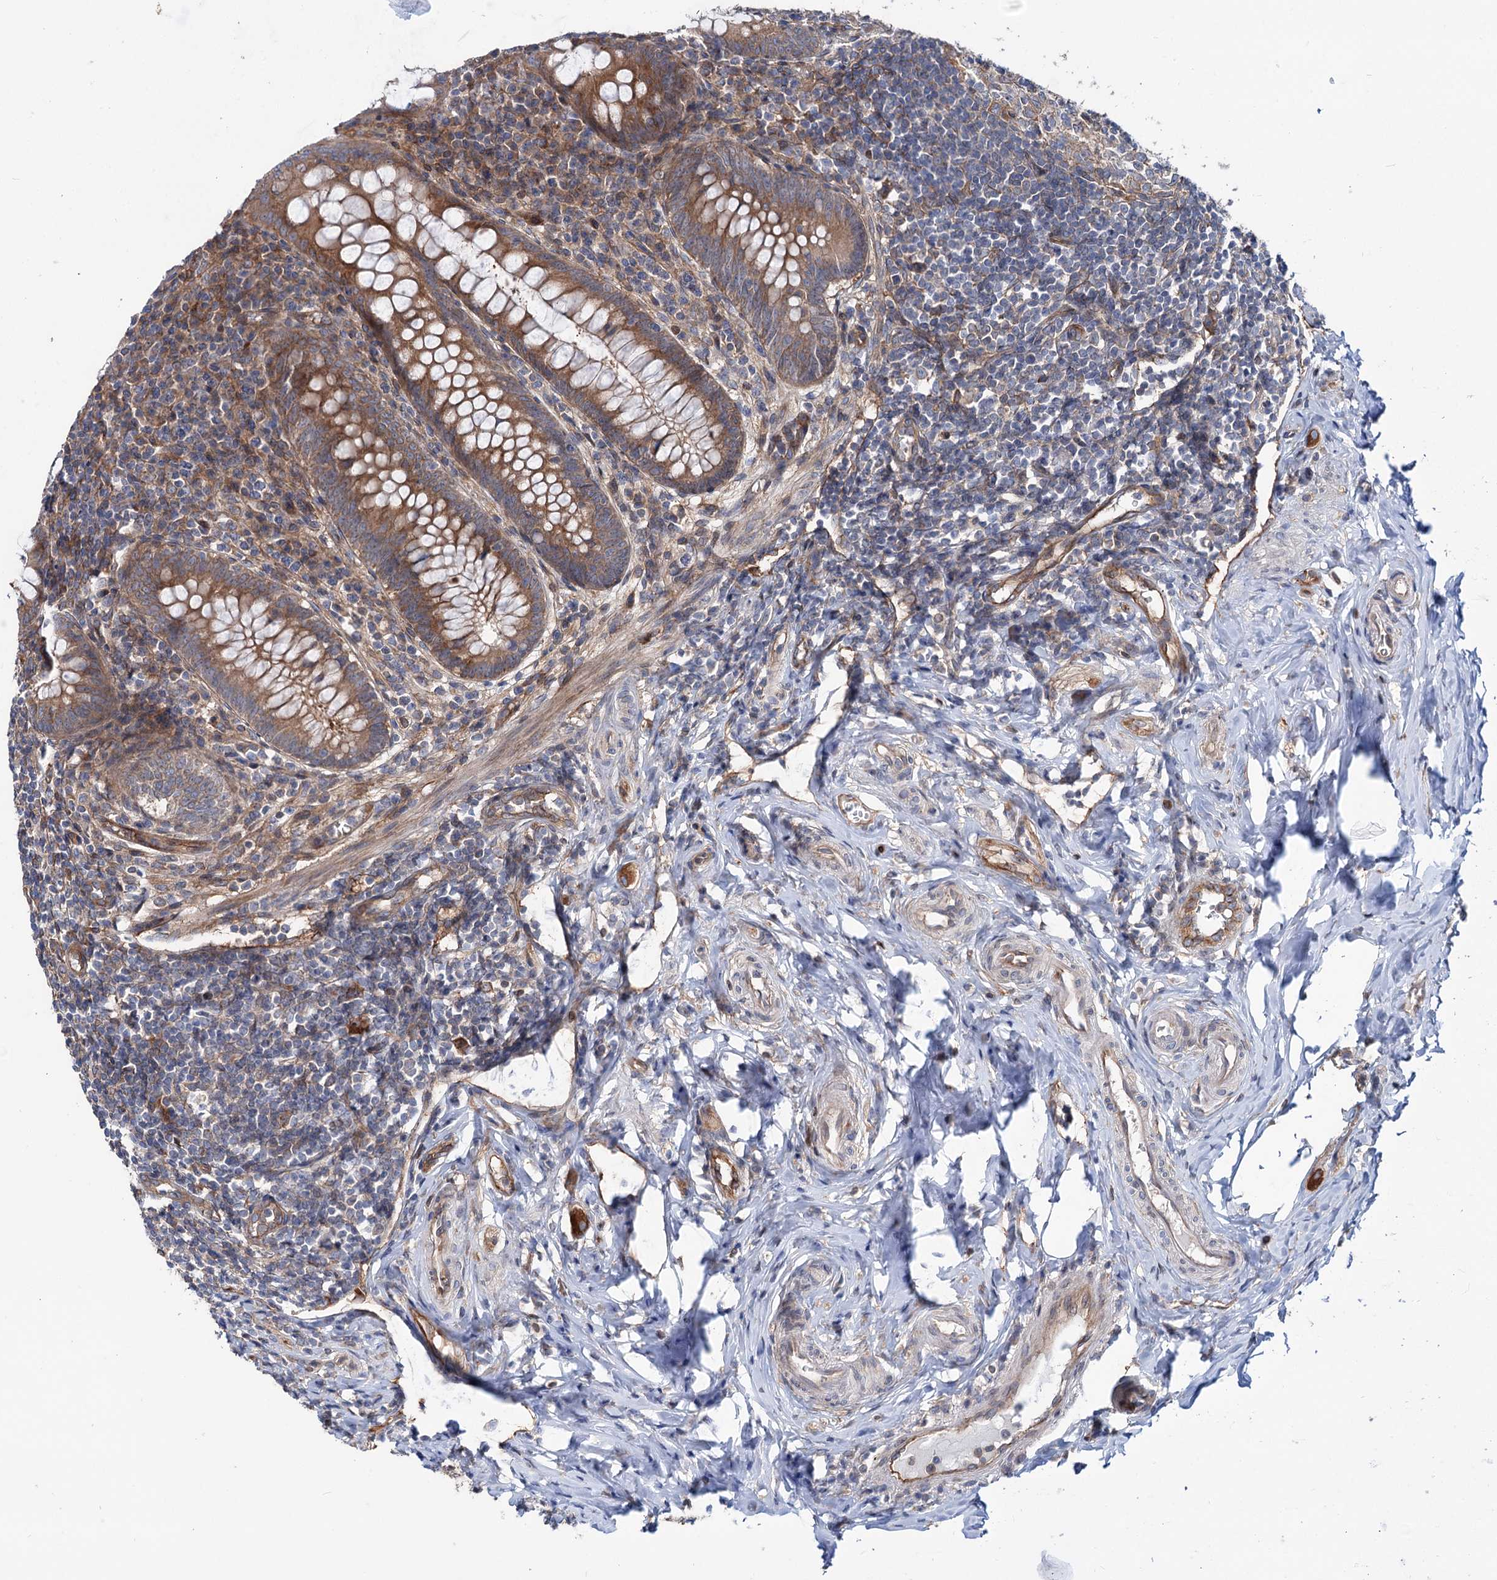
{"staining": {"intensity": "strong", "quantity": ">75%", "location": "cytoplasmic/membranous"}, "tissue": "appendix", "cell_type": "Glandular cells", "image_type": "normal", "snomed": [{"axis": "morphology", "description": "Normal tissue, NOS"}, {"axis": "topography", "description": "Appendix"}], "caption": "Immunohistochemistry histopathology image of unremarkable appendix stained for a protein (brown), which displays high levels of strong cytoplasmic/membranous expression in approximately >75% of glandular cells.", "gene": "PTDSS2", "patient": {"sex": "female", "age": 33}}